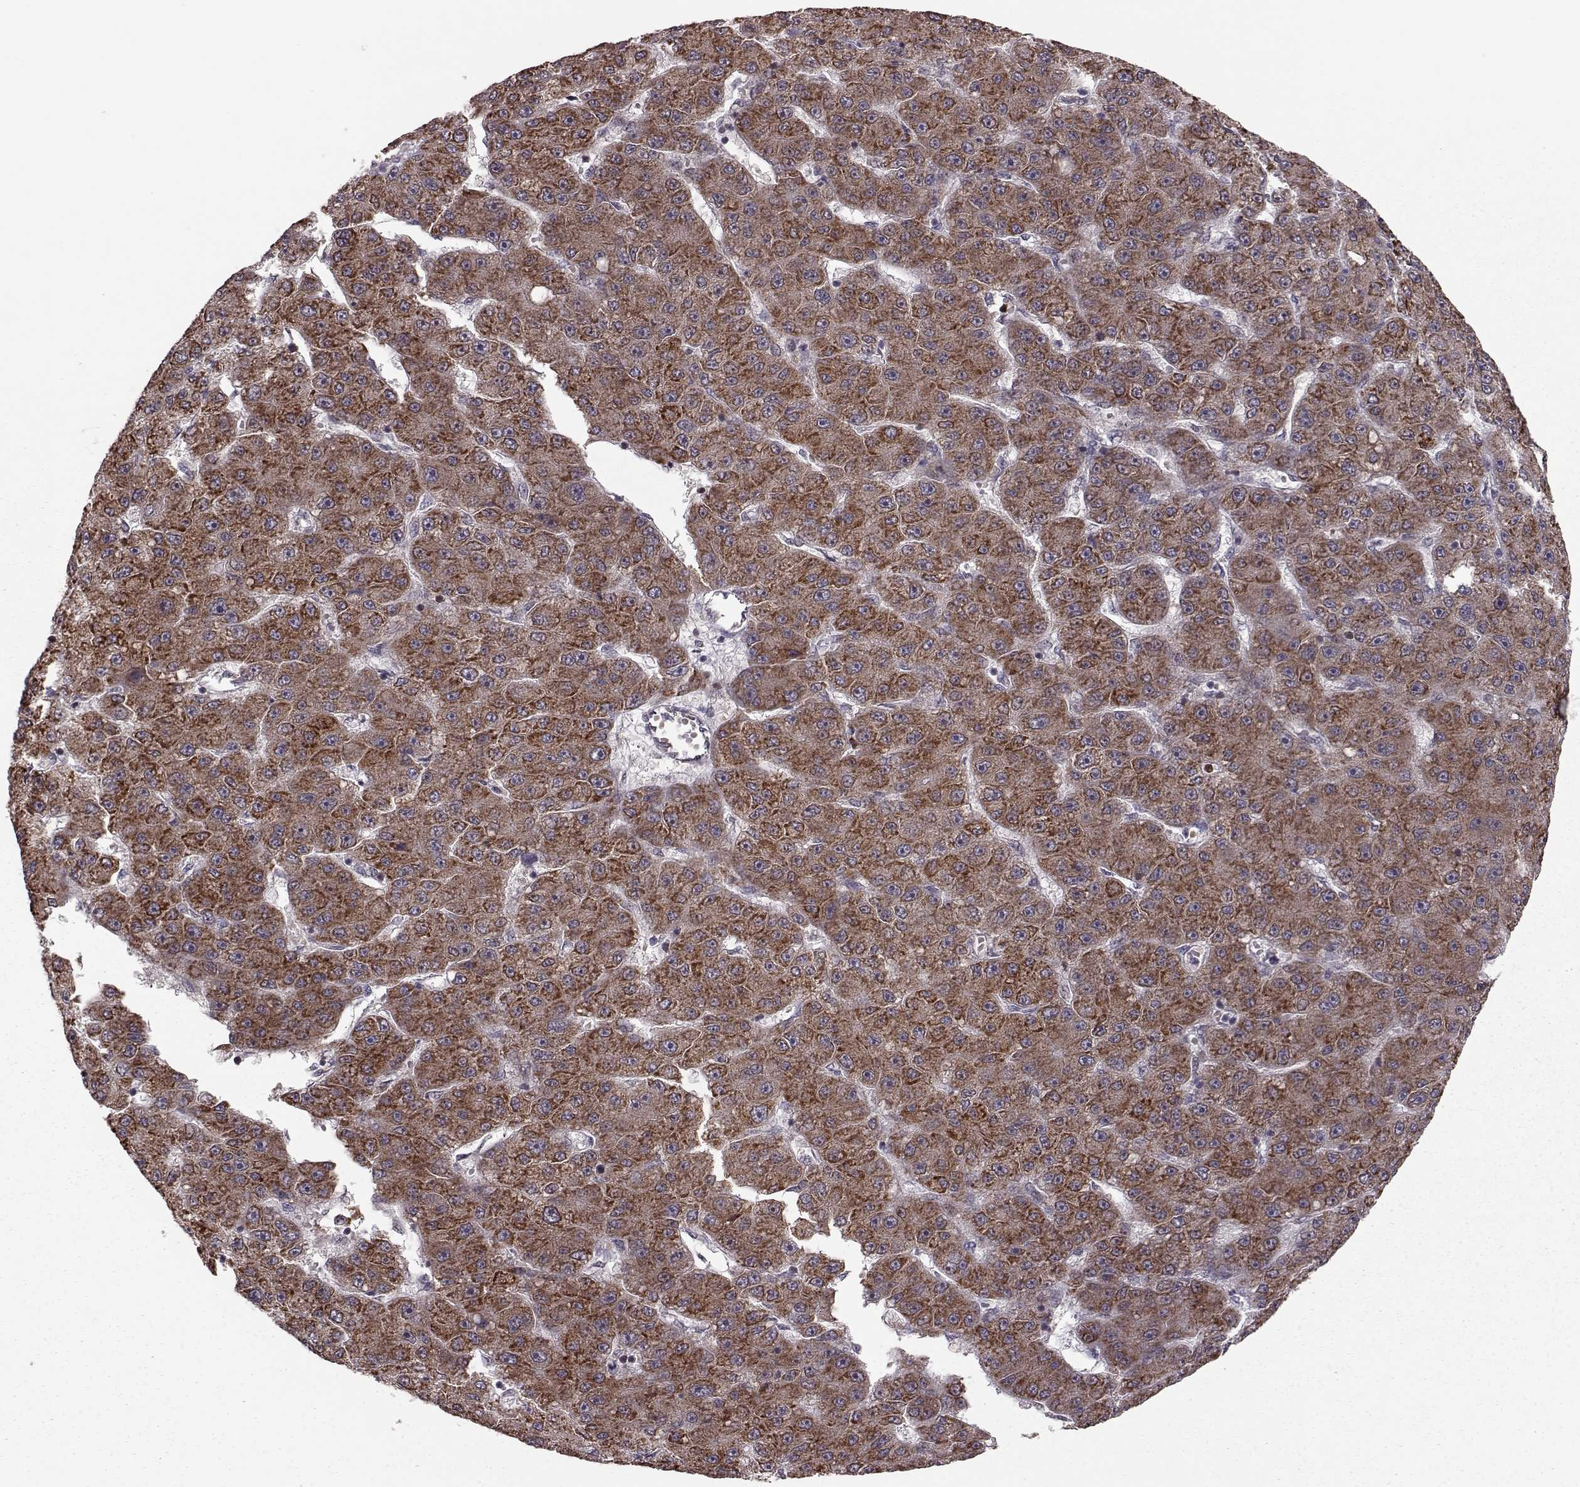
{"staining": {"intensity": "strong", "quantity": ">75%", "location": "cytoplasmic/membranous"}, "tissue": "liver cancer", "cell_type": "Tumor cells", "image_type": "cancer", "snomed": [{"axis": "morphology", "description": "Carcinoma, Hepatocellular, NOS"}, {"axis": "topography", "description": "Liver"}], "caption": "Strong cytoplasmic/membranous protein staining is identified in approximately >75% of tumor cells in liver cancer.", "gene": "ELOVL5", "patient": {"sex": "male", "age": 67}}